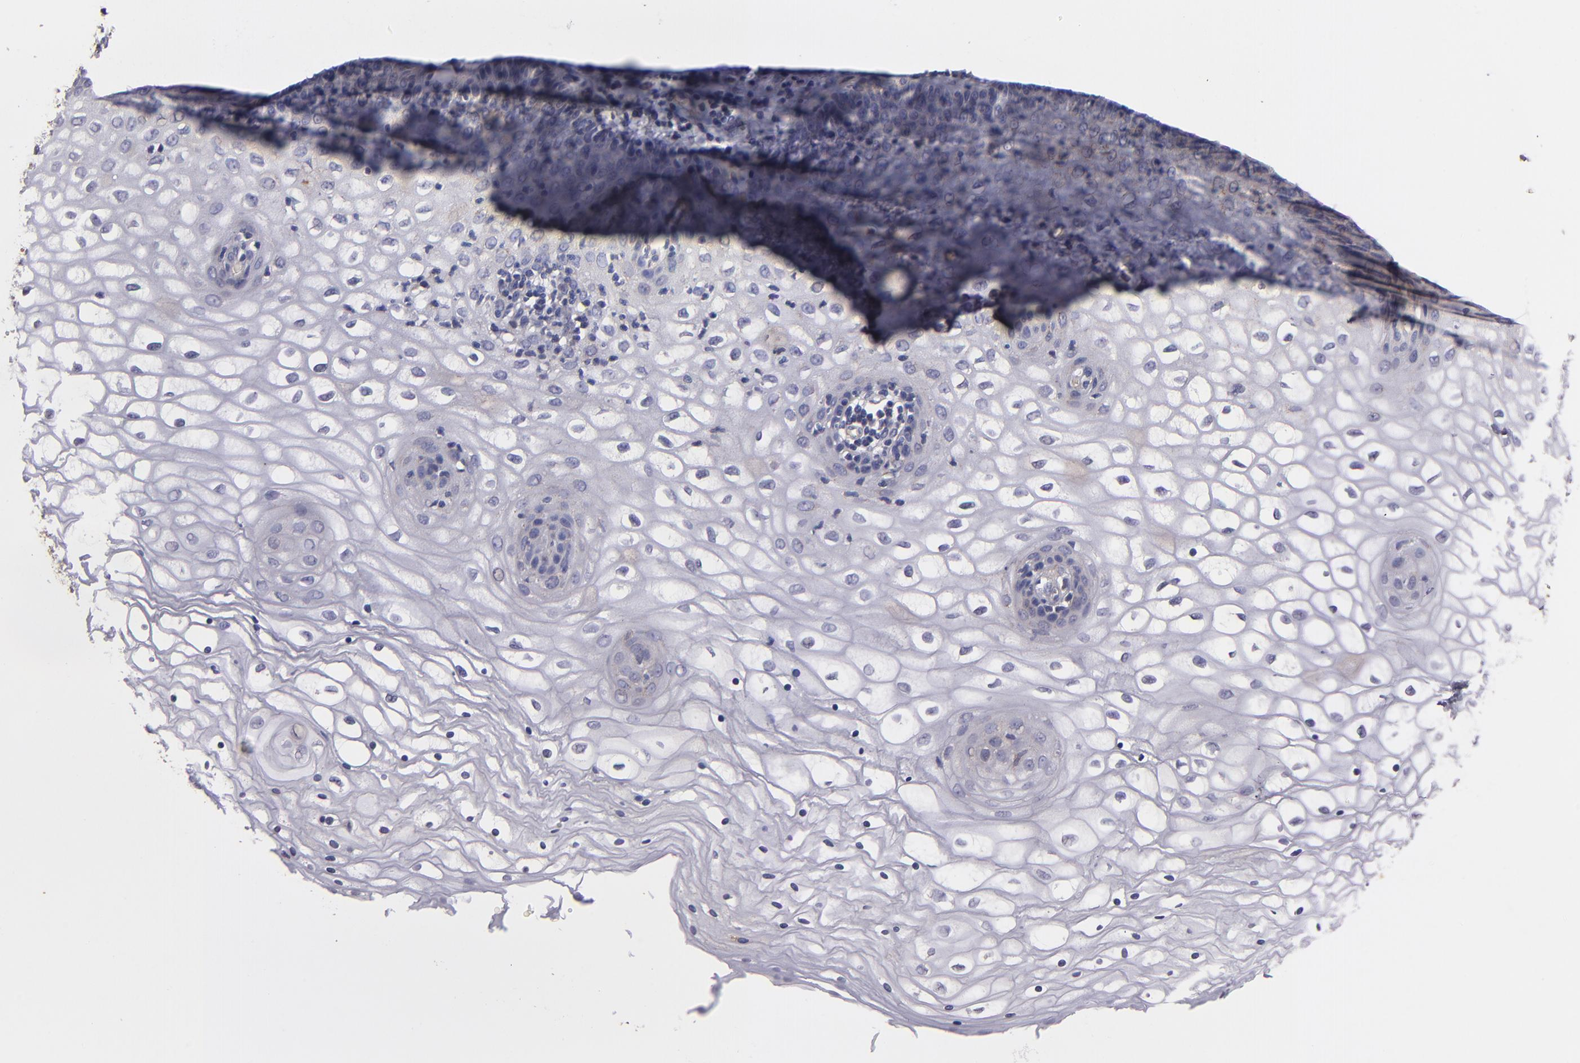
{"staining": {"intensity": "weak", "quantity": "<25%", "location": "cytoplasmic/membranous"}, "tissue": "vagina", "cell_type": "Squamous epithelial cells", "image_type": "normal", "snomed": [{"axis": "morphology", "description": "Normal tissue, NOS"}, {"axis": "topography", "description": "Vagina"}], "caption": "Immunohistochemical staining of unremarkable human vagina displays no significant positivity in squamous epithelial cells. (DAB (3,3'-diaminobenzidine) IHC visualized using brightfield microscopy, high magnification).", "gene": "CLTA", "patient": {"sex": "female", "age": 34}}